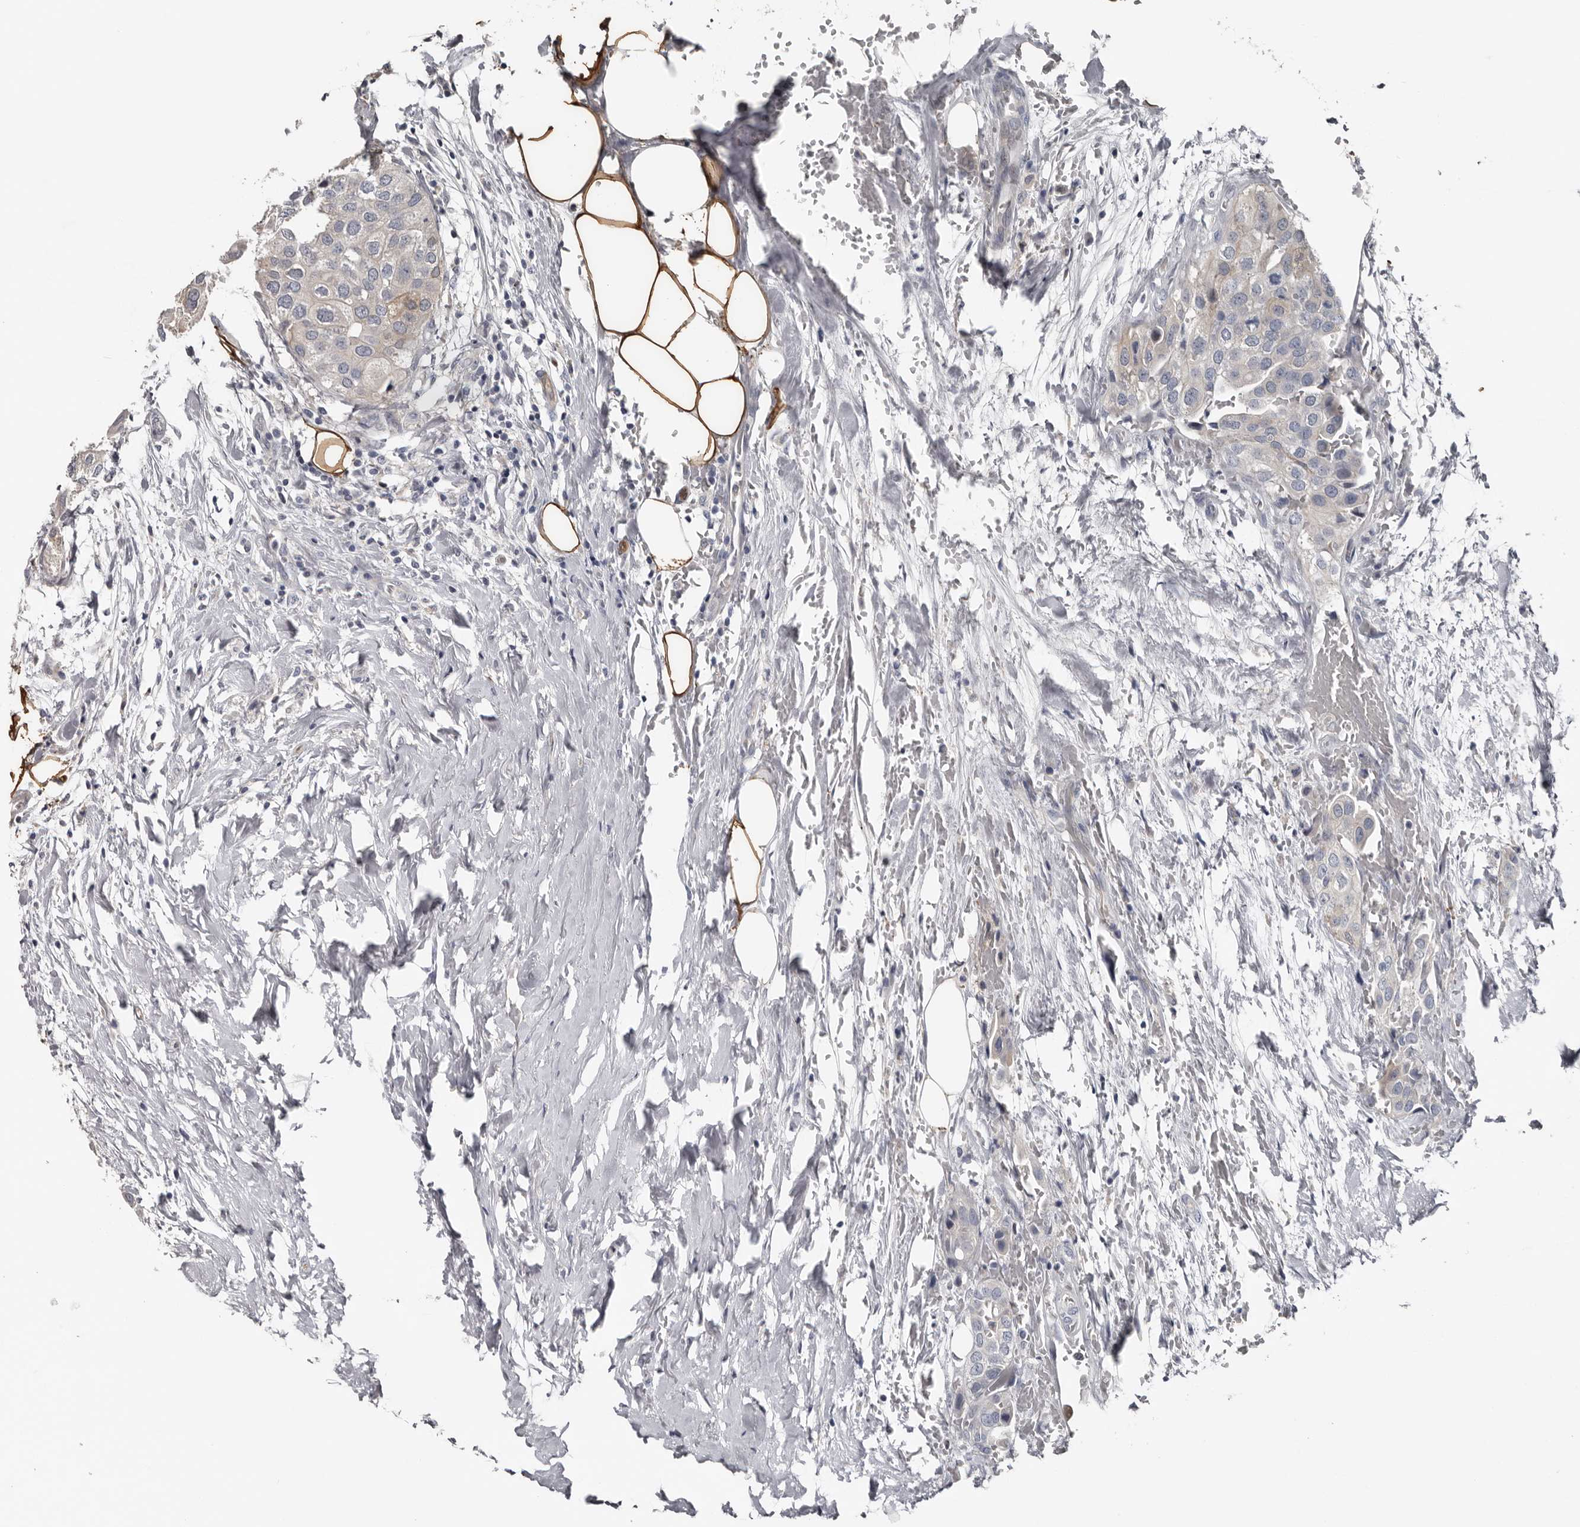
{"staining": {"intensity": "negative", "quantity": "none", "location": "none"}, "tissue": "urothelial cancer", "cell_type": "Tumor cells", "image_type": "cancer", "snomed": [{"axis": "morphology", "description": "Urothelial carcinoma, High grade"}, {"axis": "topography", "description": "Urinary bladder"}], "caption": "The histopathology image exhibits no significant expression in tumor cells of urothelial carcinoma (high-grade). The staining was performed using DAB (3,3'-diaminobenzidine) to visualize the protein expression in brown, while the nuclei were stained in blue with hematoxylin (Magnification: 20x).", "gene": "FABP7", "patient": {"sex": "male", "age": 64}}